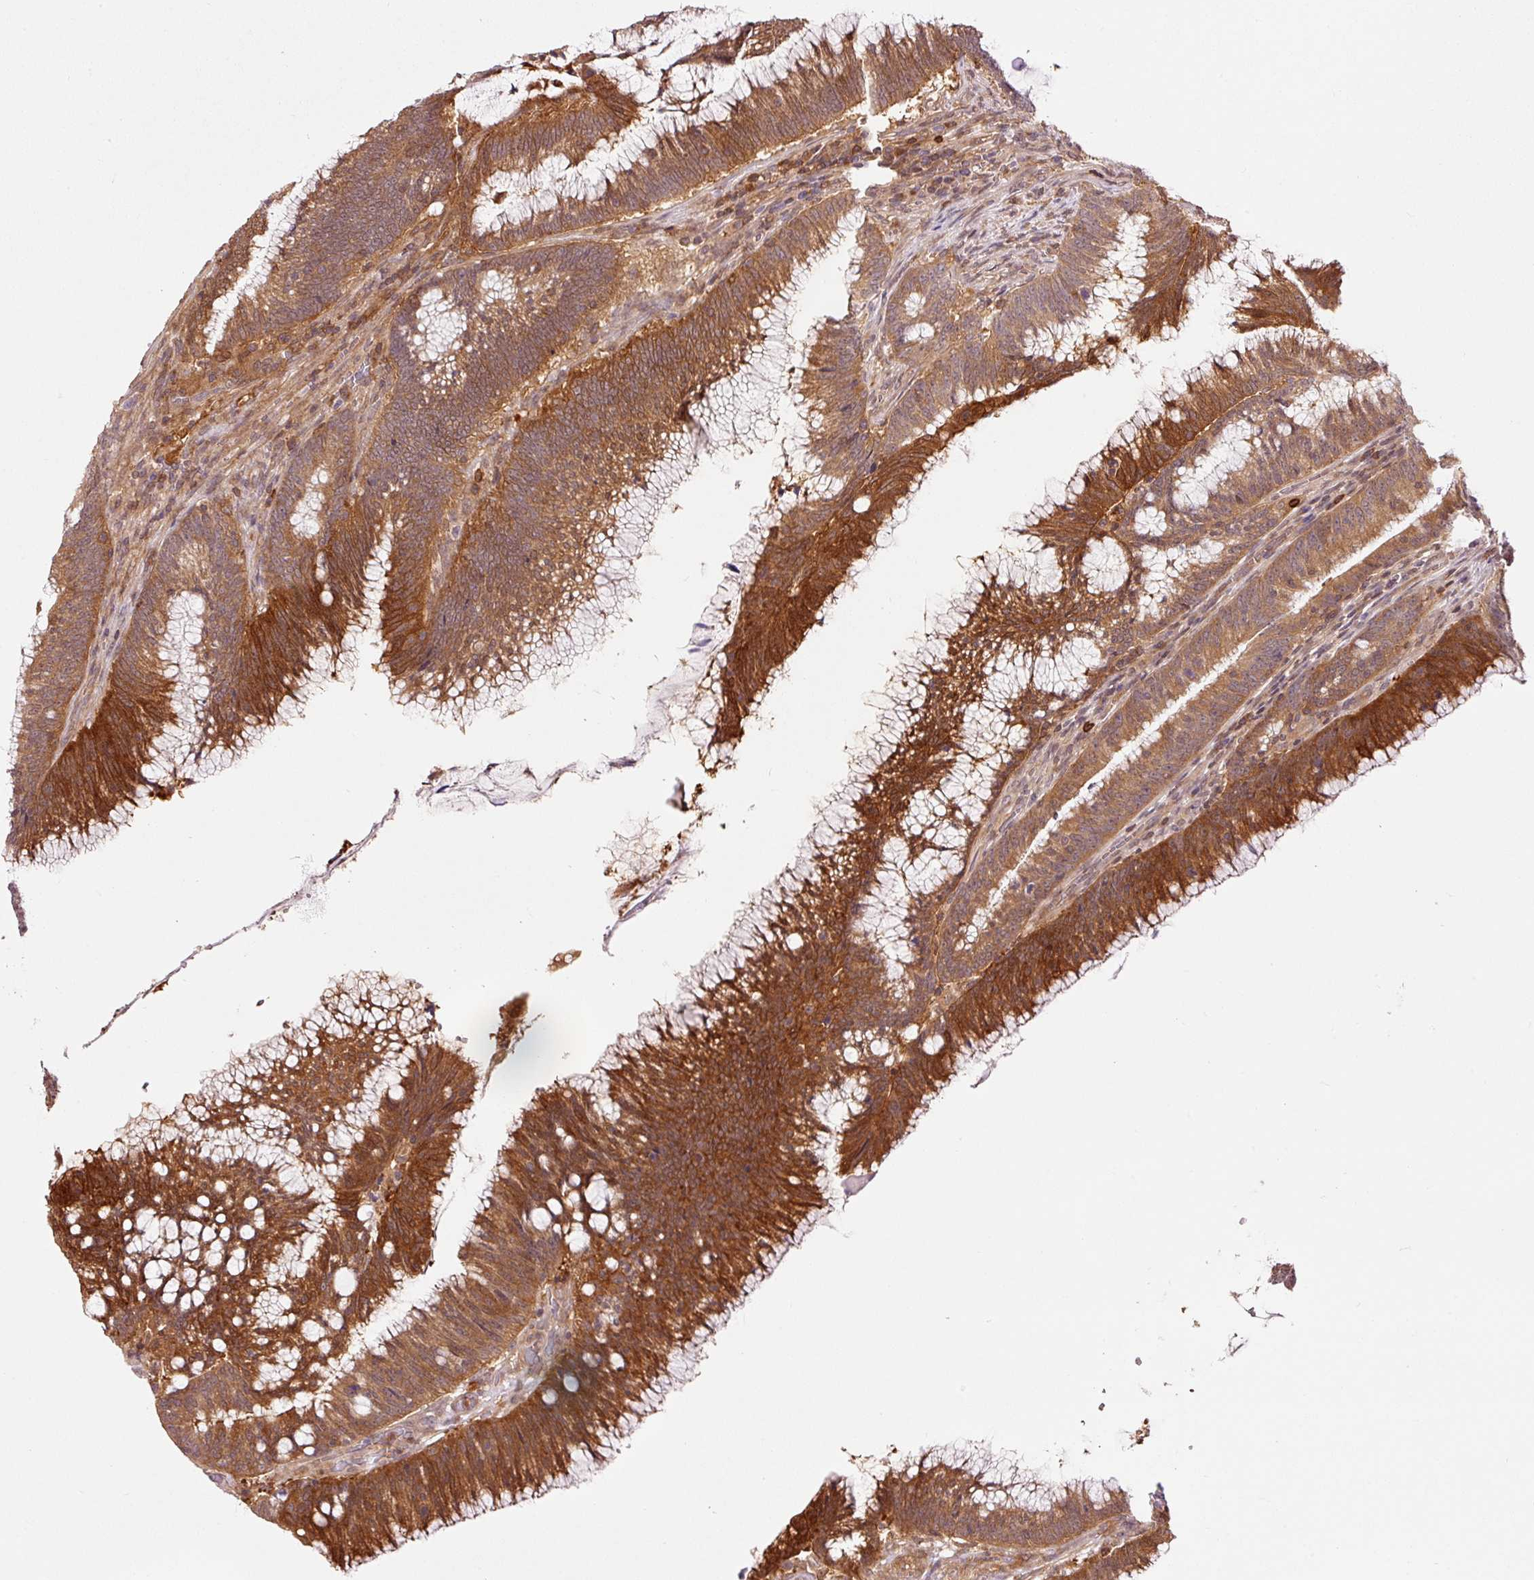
{"staining": {"intensity": "strong", "quantity": ">75%", "location": "cytoplasmic/membranous,nuclear"}, "tissue": "colorectal cancer", "cell_type": "Tumor cells", "image_type": "cancer", "snomed": [{"axis": "morphology", "description": "Adenocarcinoma, NOS"}, {"axis": "topography", "description": "Rectum"}], "caption": "The image demonstrates a brown stain indicating the presence of a protein in the cytoplasmic/membranous and nuclear of tumor cells in adenocarcinoma (colorectal). (brown staining indicates protein expression, while blue staining denotes nuclei).", "gene": "FBXL14", "patient": {"sex": "female", "age": 77}}